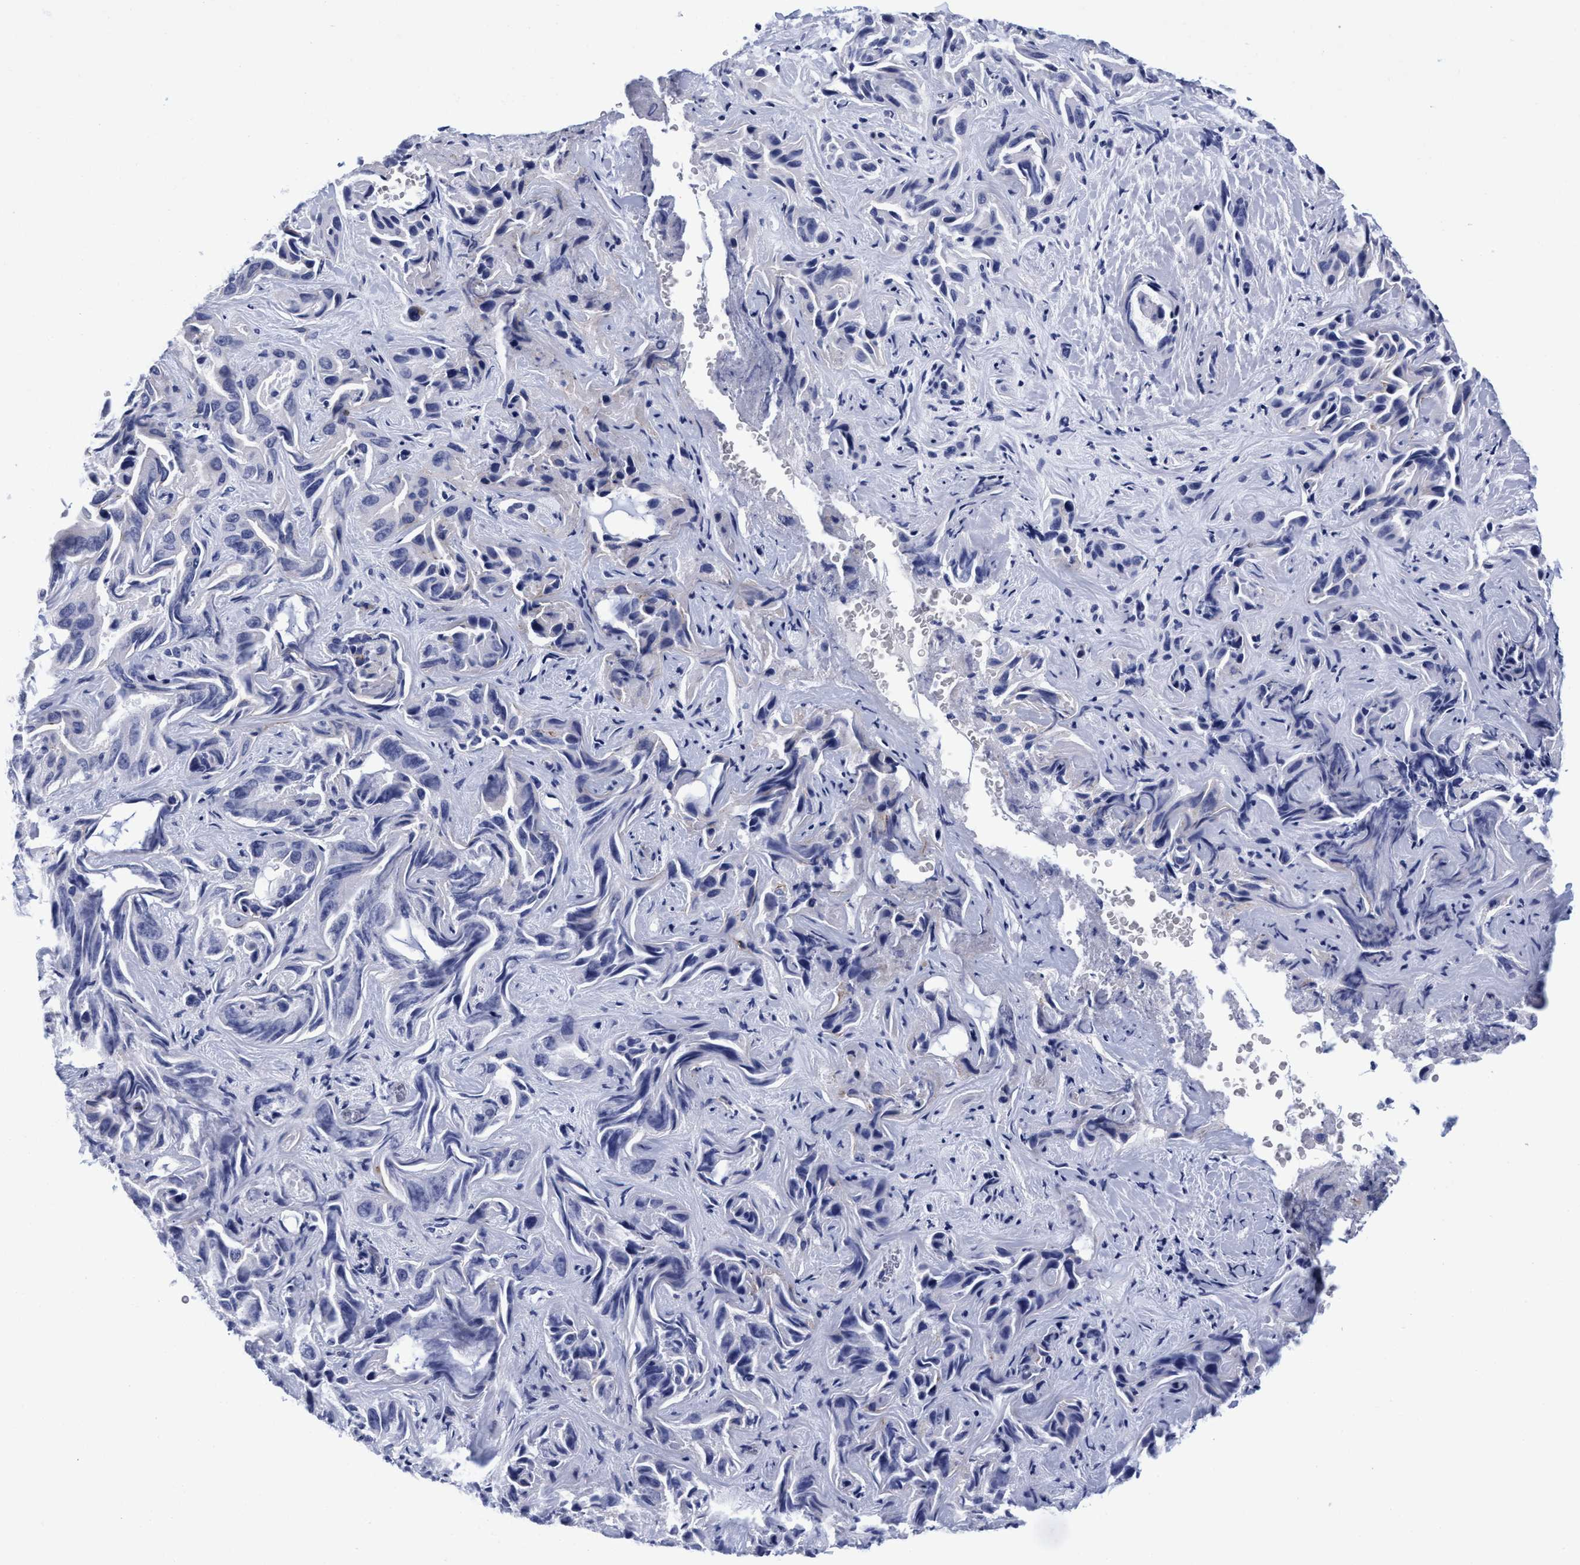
{"staining": {"intensity": "negative", "quantity": "none", "location": "none"}, "tissue": "liver cancer", "cell_type": "Tumor cells", "image_type": "cancer", "snomed": [{"axis": "morphology", "description": "Cholangiocarcinoma"}, {"axis": "topography", "description": "Liver"}], "caption": "High magnification brightfield microscopy of cholangiocarcinoma (liver) stained with DAB (brown) and counterstained with hematoxylin (blue): tumor cells show no significant expression.", "gene": "PLPPR1", "patient": {"sex": "female", "age": 52}}